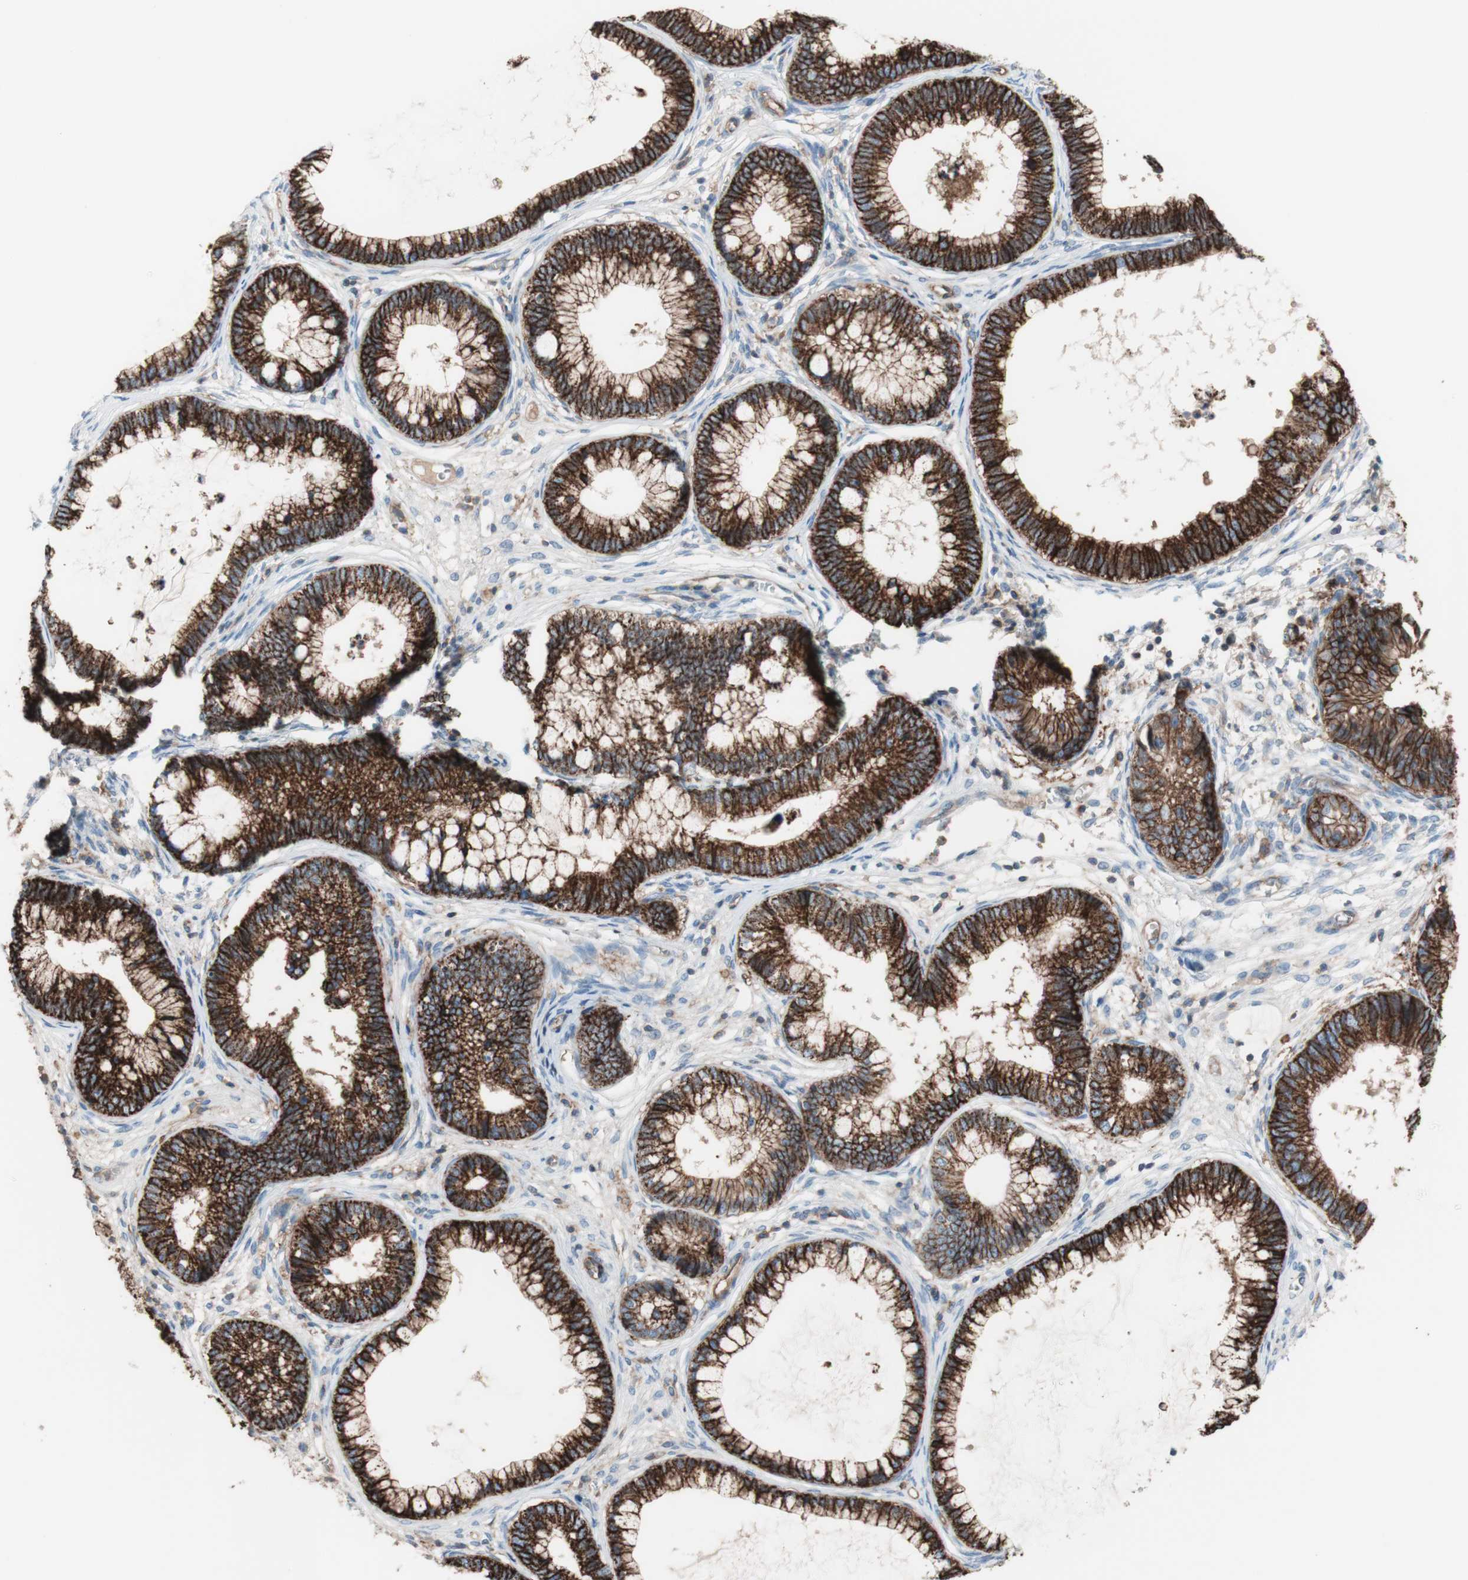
{"staining": {"intensity": "strong", "quantity": ">75%", "location": "cytoplasmic/membranous"}, "tissue": "cervical cancer", "cell_type": "Tumor cells", "image_type": "cancer", "snomed": [{"axis": "morphology", "description": "Adenocarcinoma, NOS"}, {"axis": "topography", "description": "Cervix"}], "caption": "A brown stain highlights strong cytoplasmic/membranous expression of a protein in human cervical adenocarcinoma tumor cells.", "gene": "CD46", "patient": {"sex": "female", "age": 44}}